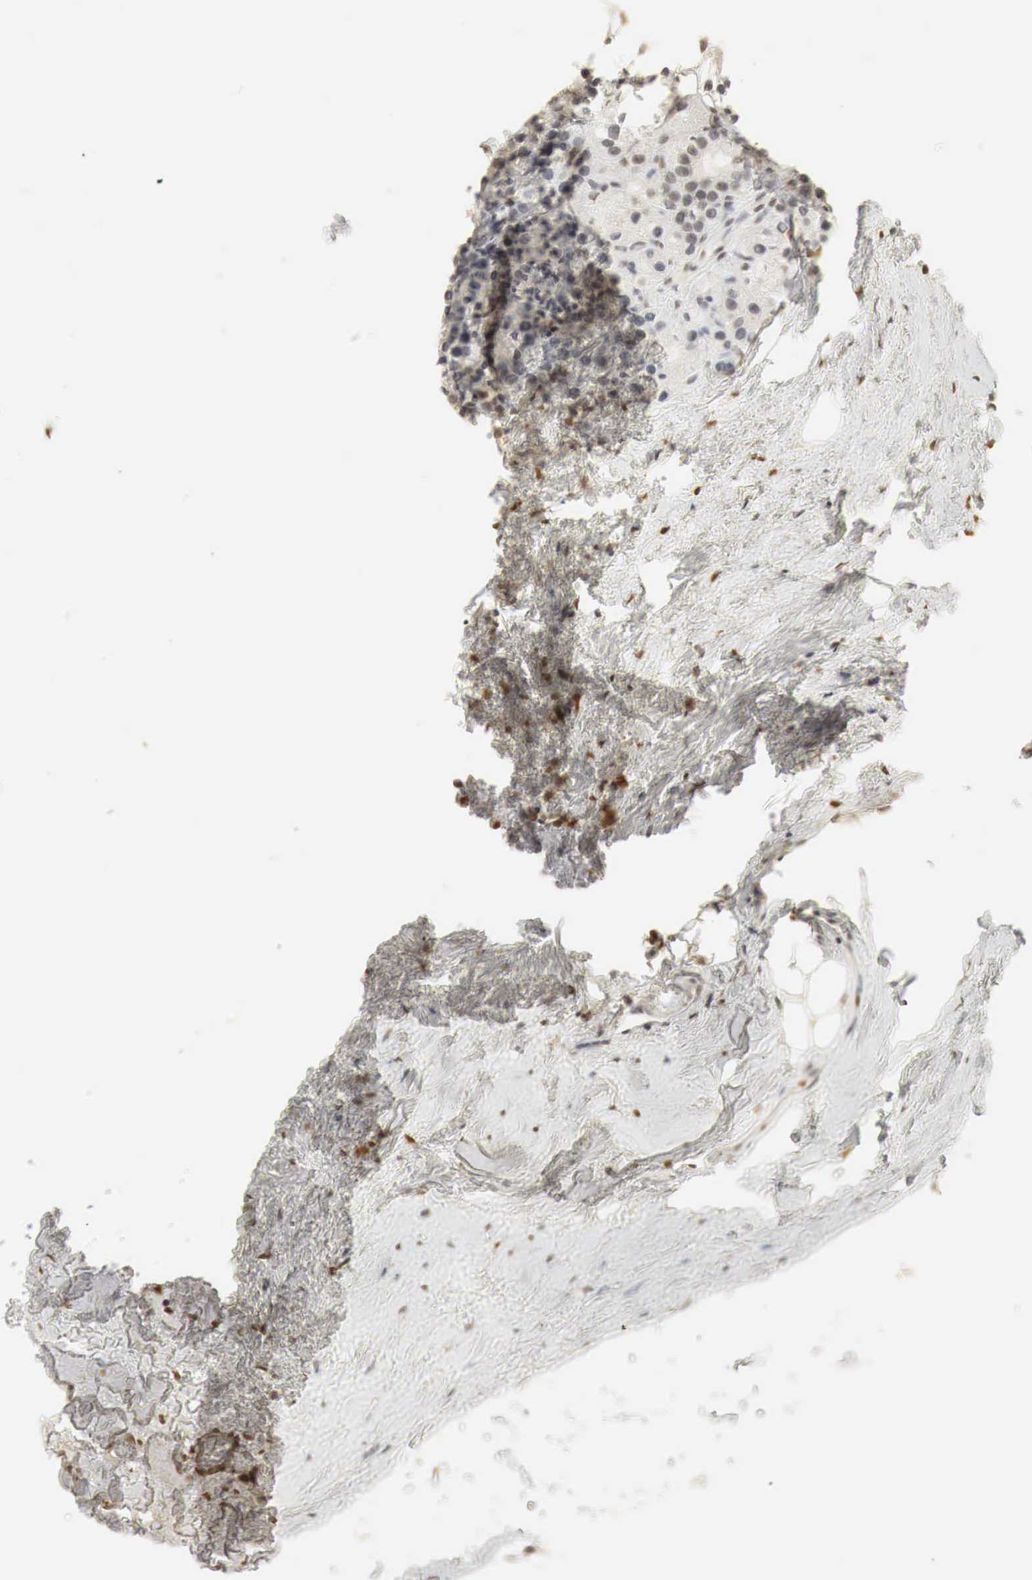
{"staining": {"intensity": "moderate", "quantity": "25%-75%", "location": "nuclear"}, "tissue": "parathyroid gland", "cell_type": "Glandular cells", "image_type": "normal", "snomed": [{"axis": "morphology", "description": "Normal tissue, NOS"}, {"axis": "topography", "description": "Parathyroid gland"}], "caption": "Immunohistochemical staining of unremarkable parathyroid gland displays 25%-75% levels of moderate nuclear protein positivity in about 25%-75% of glandular cells.", "gene": "ERBB4", "patient": {"sex": "female", "age": 54}}